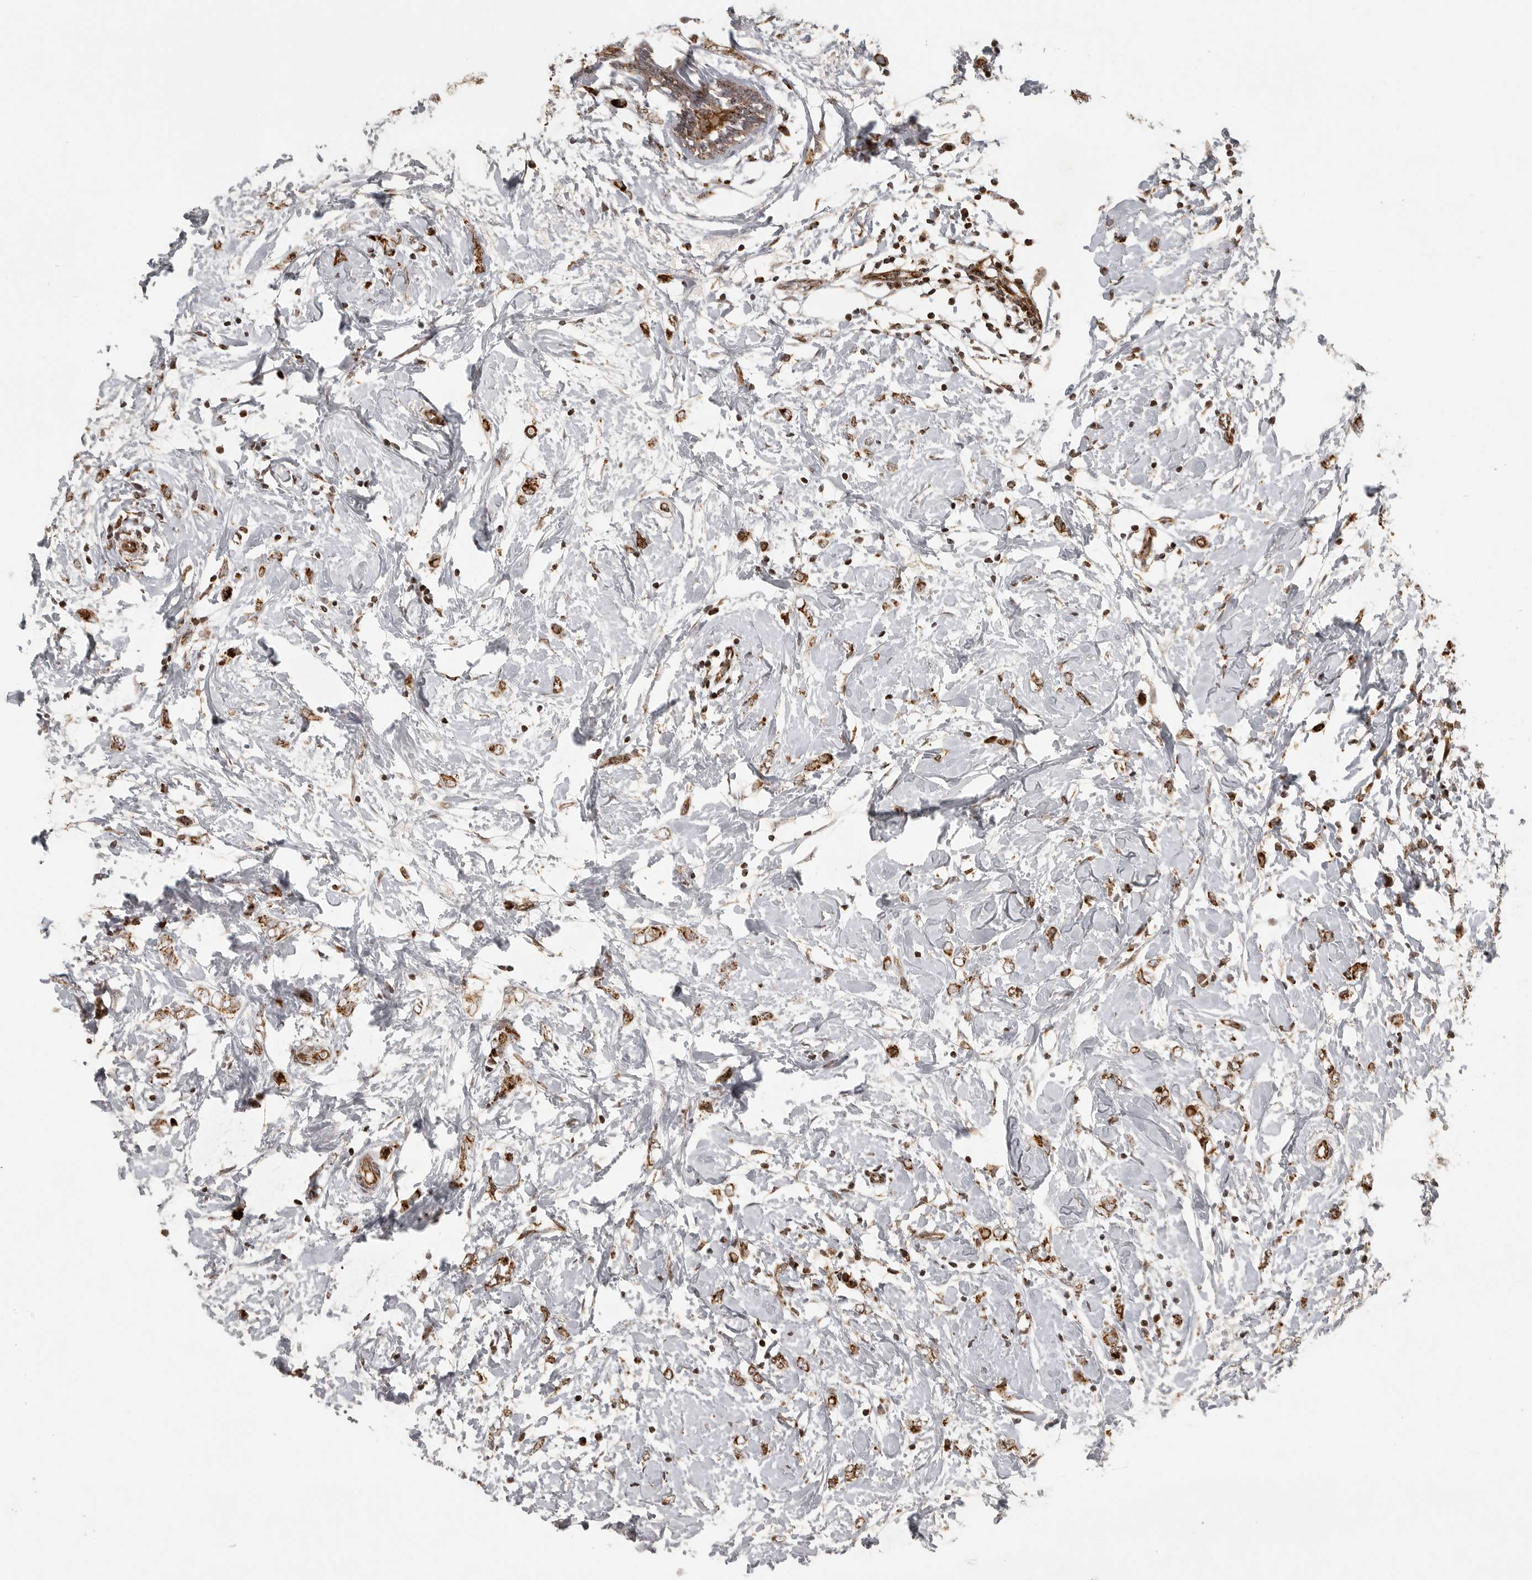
{"staining": {"intensity": "moderate", "quantity": ">75%", "location": "cytoplasmic/membranous"}, "tissue": "breast cancer", "cell_type": "Tumor cells", "image_type": "cancer", "snomed": [{"axis": "morphology", "description": "Normal tissue, NOS"}, {"axis": "morphology", "description": "Lobular carcinoma"}, {"axis": "topography", "description": "Breast"}], "caption": "Immunohistochemistry (IHC) micrograph of human breast cancer stained for a protein (brown), which displays medium levels of moderate cytoplasmic/membranous staining in about >75% of tumor cells.", "gene": "NARS2", "patient": {"sex": "female", "age": 47}}